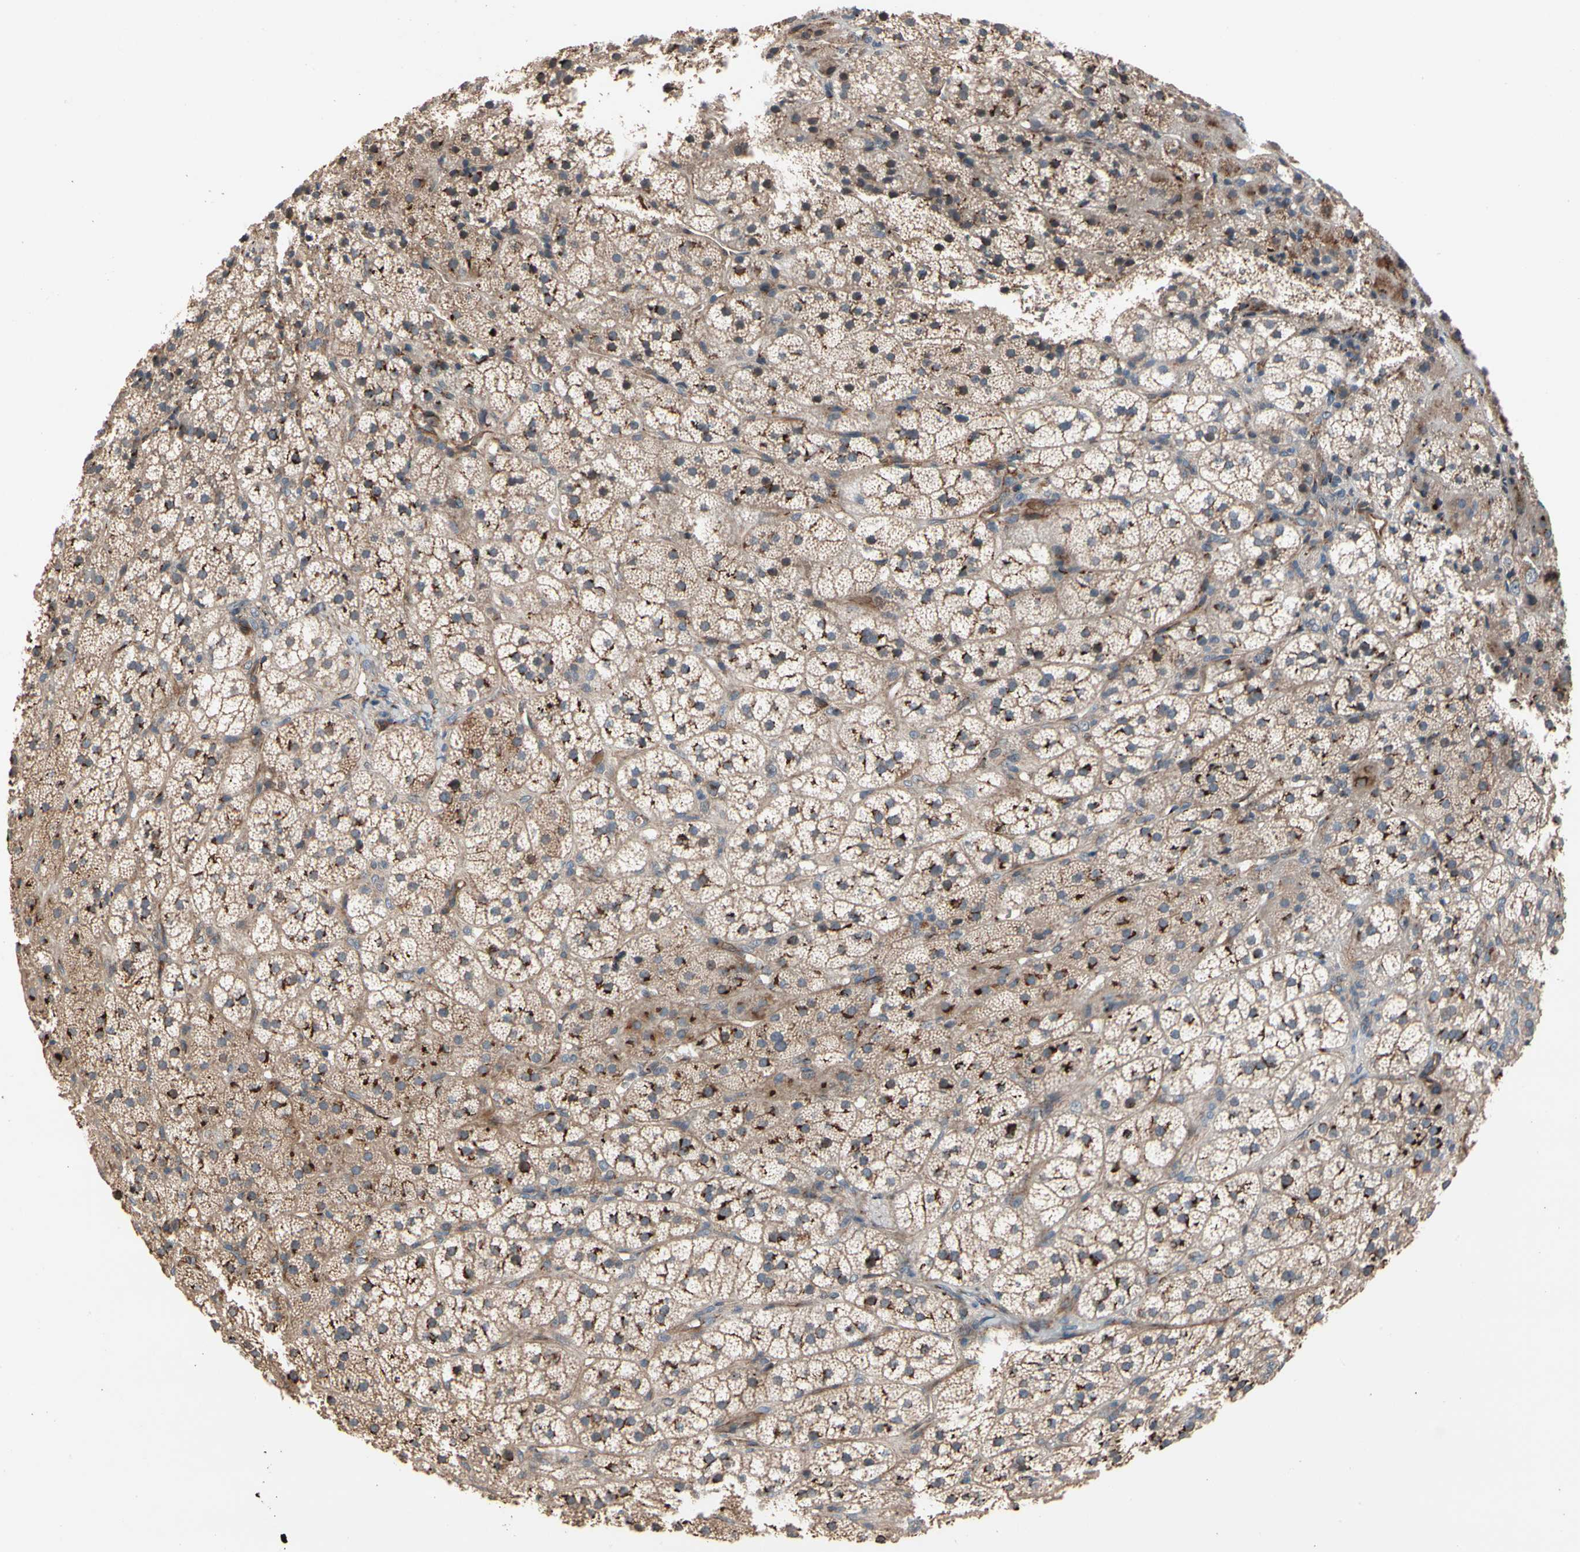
{"staining": {"intensity": "moderate", "quantity": "<25%", "location": "cytoplasmic/membranous"}, "tissue": "adrenal gland", "cell_type": "Glandular cells", "image_type": "normal", "snomed": [{"axis": "morphology", "description": "Normal tissue, NOS"}, {"axis": "topography", "description": "Adrenal gland"}], "caption": "The immunohistochemical stain shows moderate cytoplasmic/membranous expression in glandular cells of benign adrenal gland. (DAB IHC, brown staining for protein, blue staining for nuclei).", "gene": "GCK", "patient": {"sex": "female", "age": 44}}